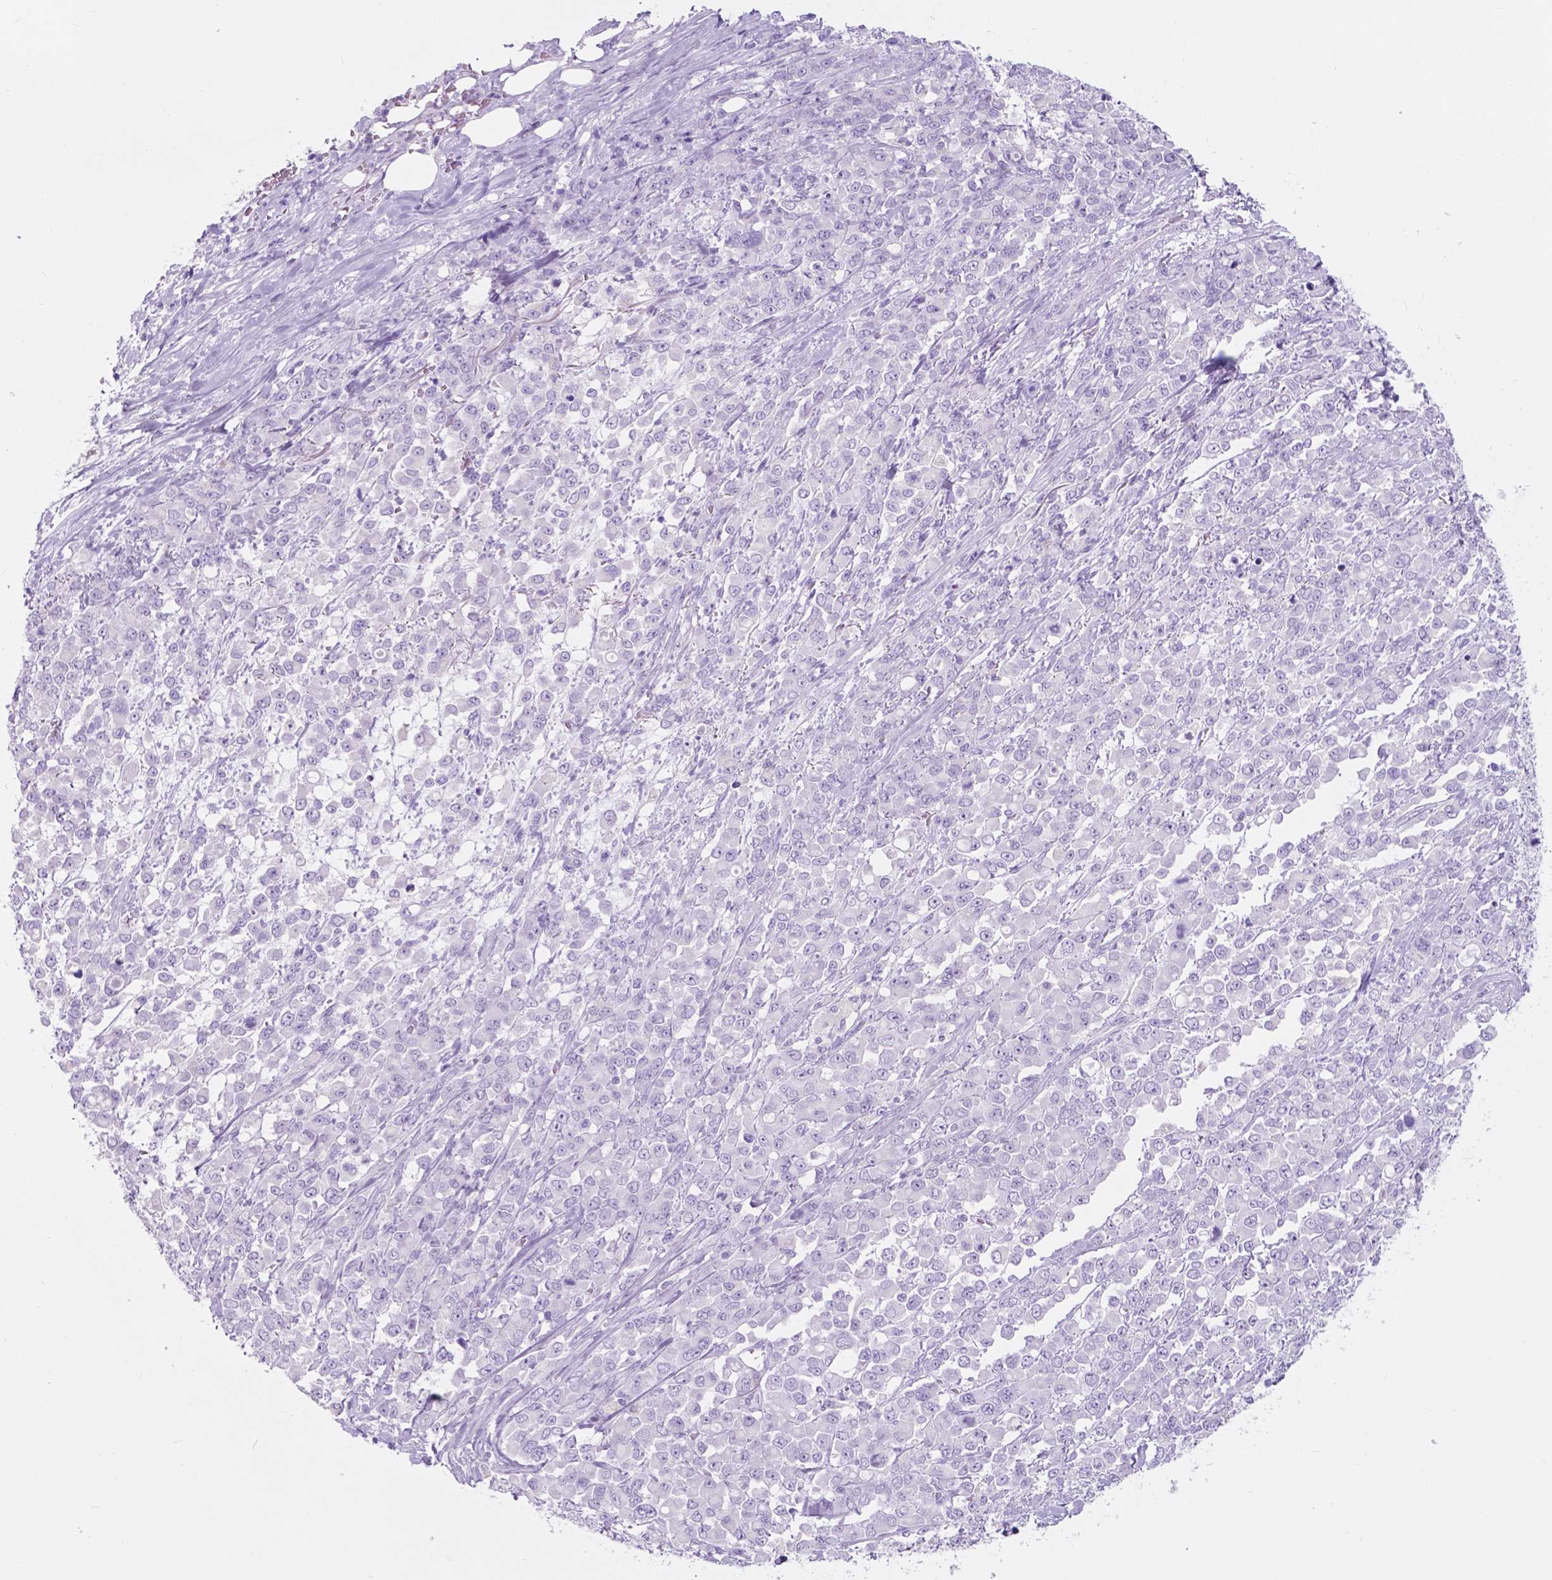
{"staining": {"intensity": "negative", "quantity": "none", "location": "none"}, "tissue": "stomach cancer", "cell_type": "Tumor cells", "image_type": "cancer", "snomed": [{"axis": "morphology", "description": "Adenocarcinoma, NOS"}, {"axis": "topography", "description": "Stomach"}], "caption": "The photomicrograph reveals no significant positivity in tumor cells of stomach cancer.", "gene": "CUZD1", "patient": {"sex": "female", "age": 76}}